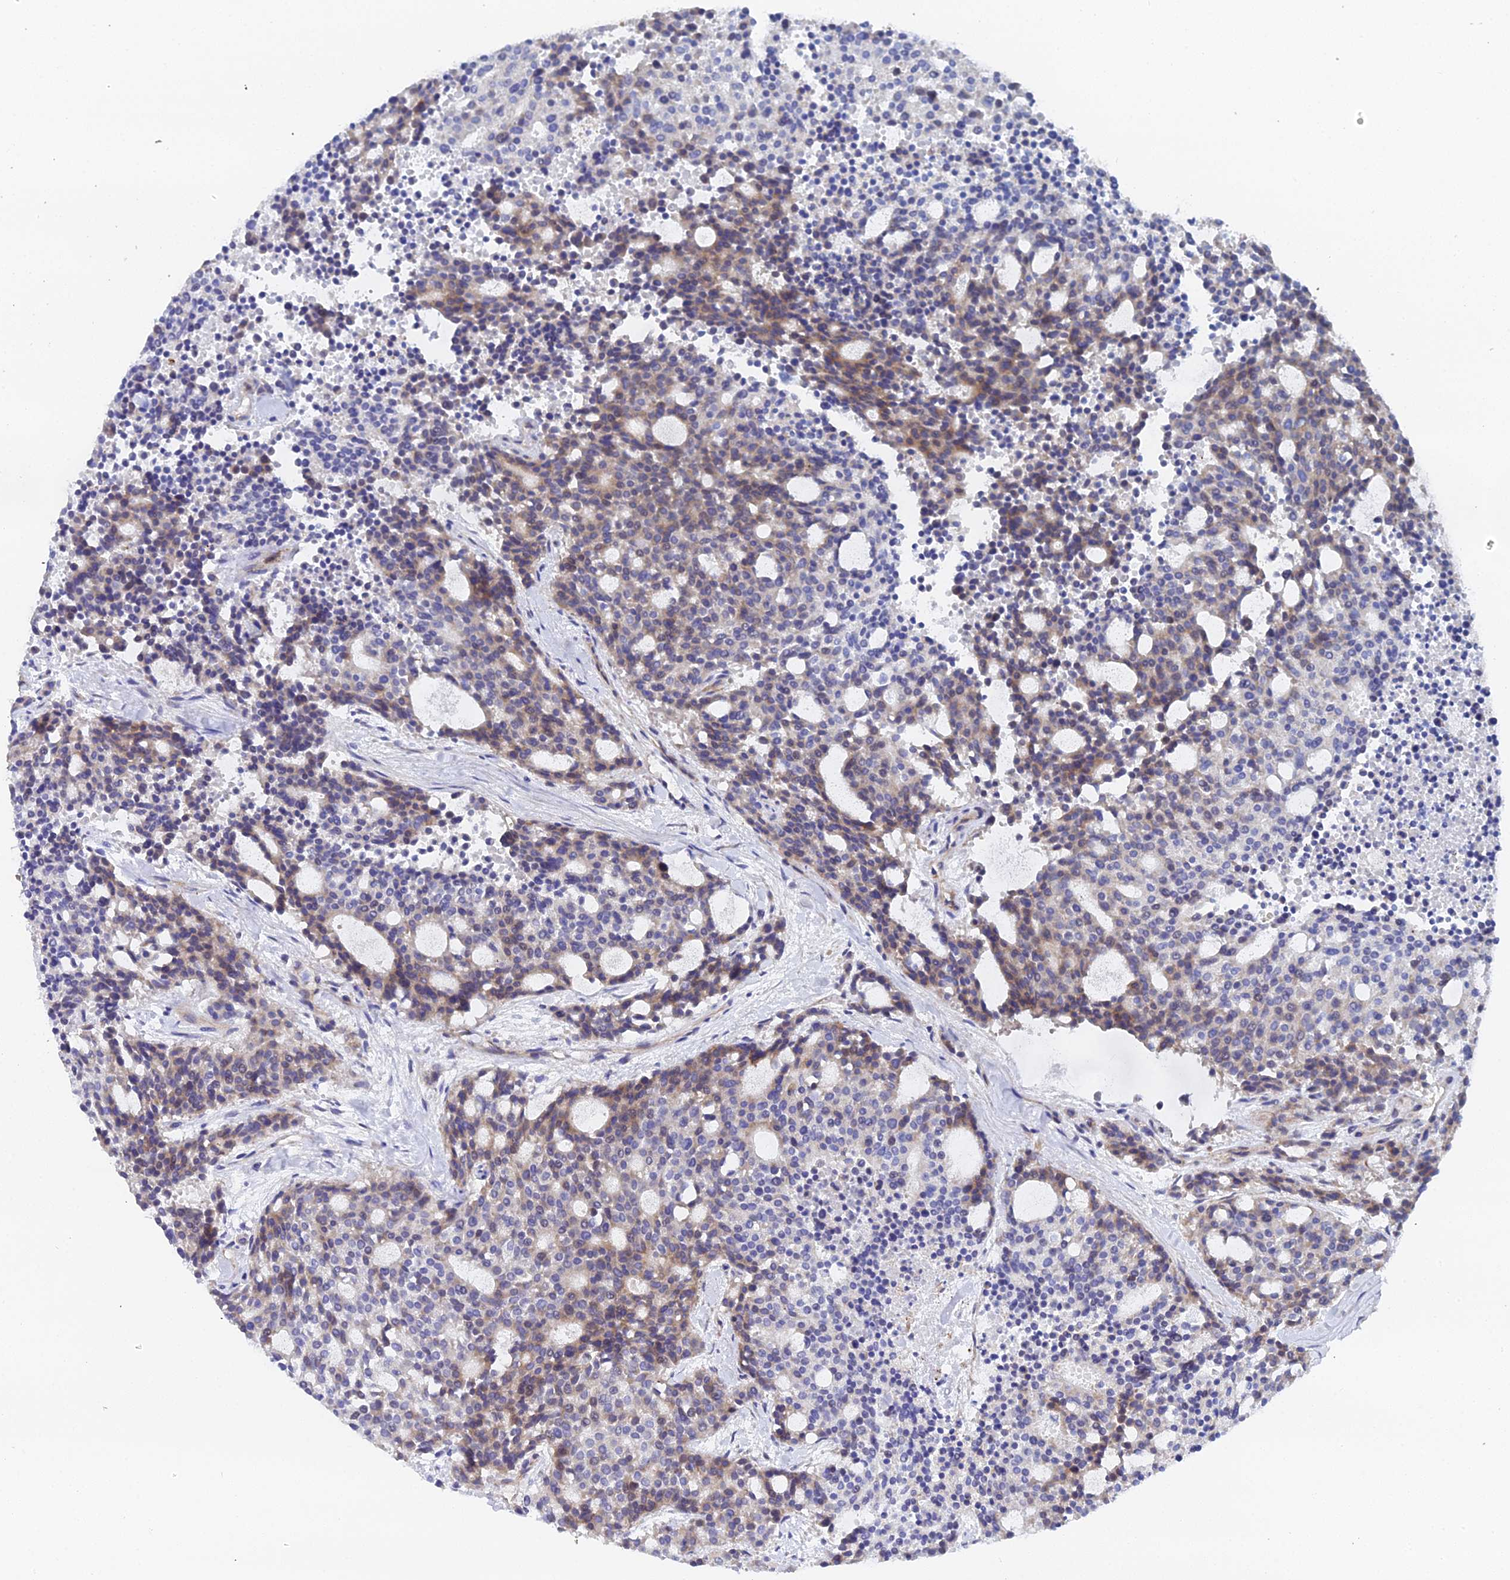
{"staining": {"intensity": "weak", "quantity": "25%-75%", "location": "cytoplasmic/membranous"}, "tissue": "carcinoid", "cell_type": "Tumor cells", "image_type": "cancer", "snomed": [{"axis": "morphology", "description": "Carcinoid, malignant, NOS"}, {"axis": "topography", "description": "Pancreas"}], "caption": "Protein staining of carcinoid (malignant) tissue exhibits weak cytoplasmic/membranous positivity in about 25%-75% of tumor cells. (Brightfield microscopy of DAB IHC at high magnification).", "gene": "ENSG00000268674", "patient": {"sex": "female", "age": 54}}